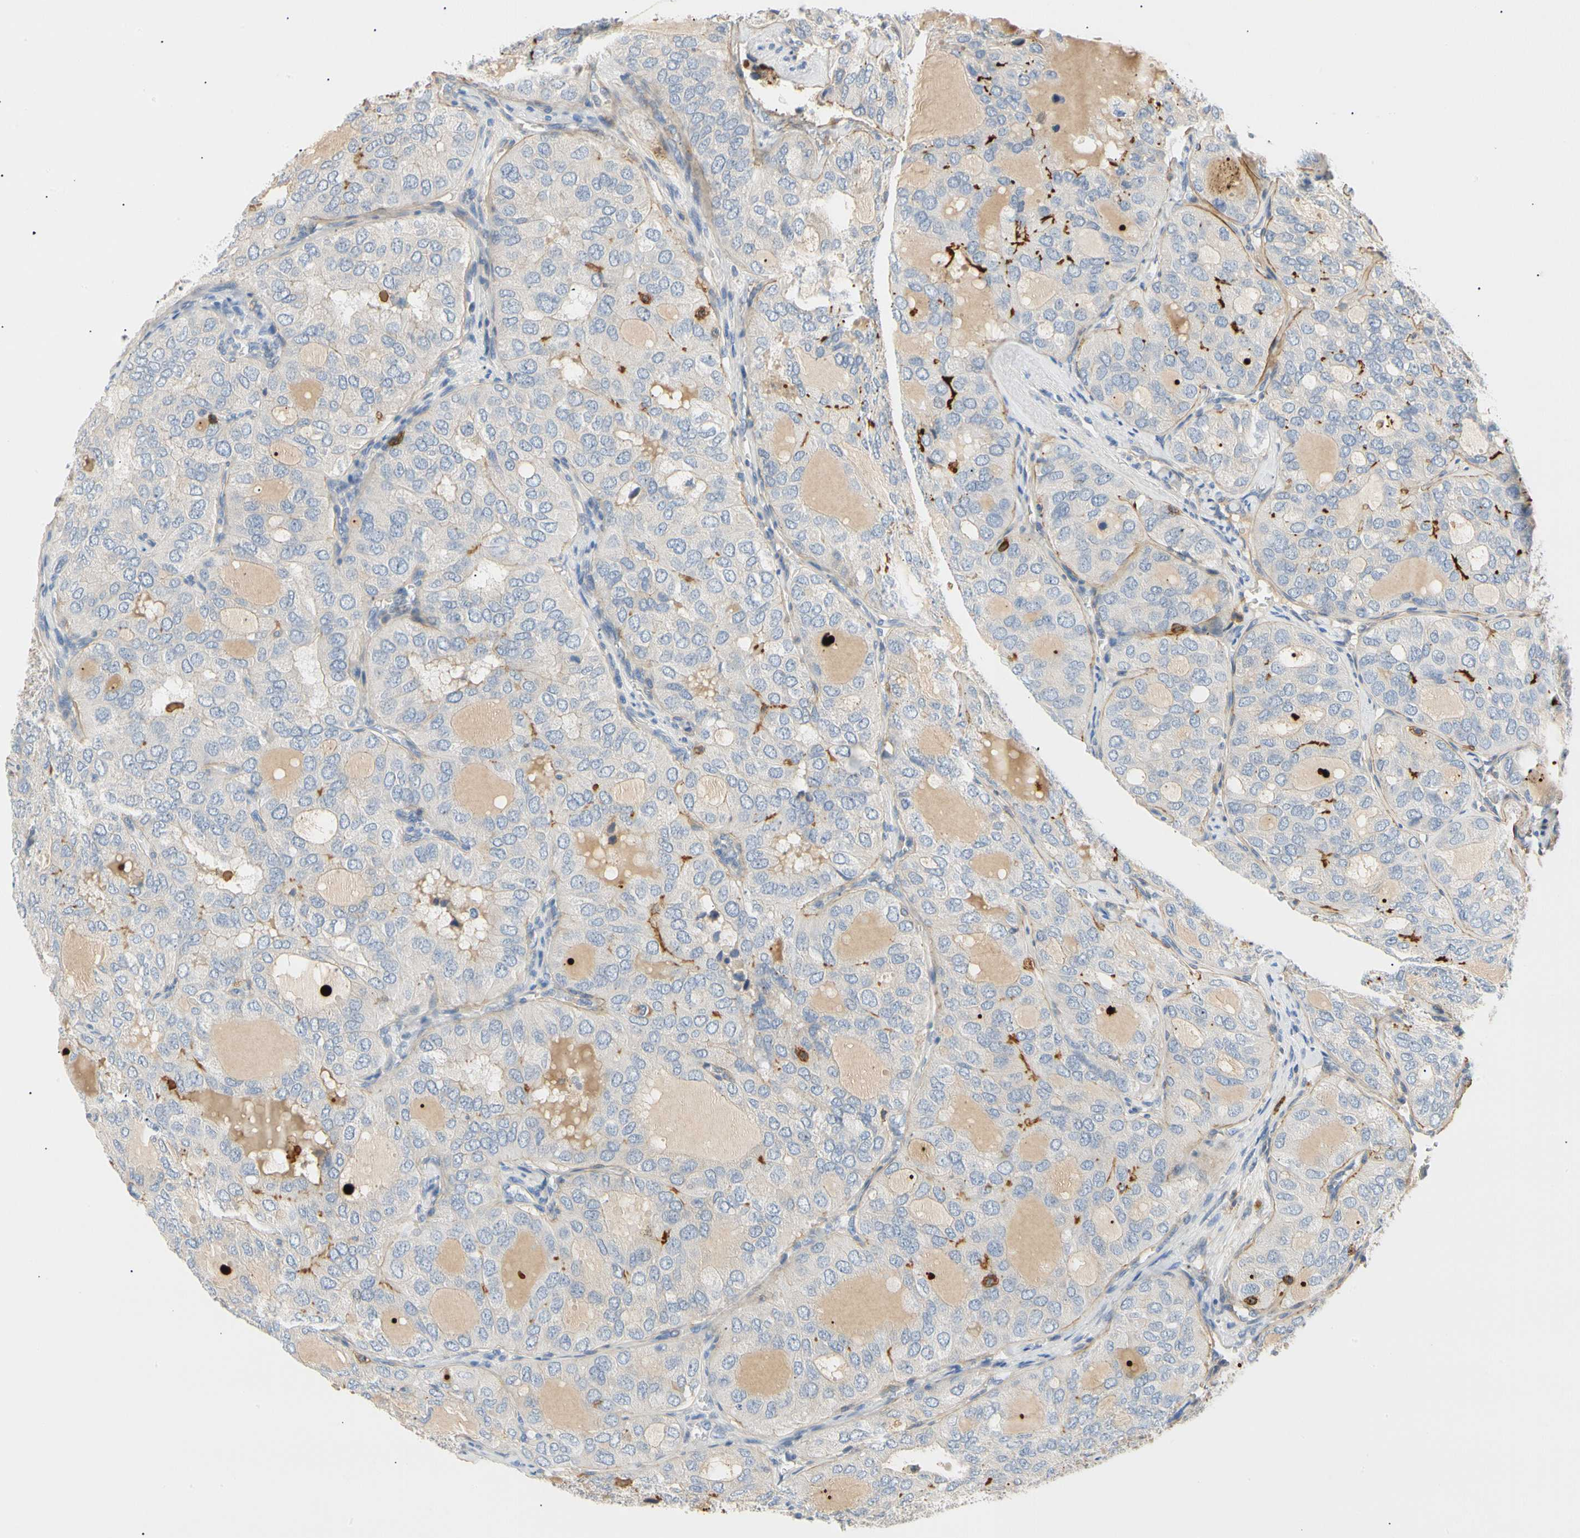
{"staining": {"intensity": "moderate", "quantity": "<25%", "location": "cytoplasmic/membranous"}, "tissue": "thyroid cancer", "cell_type": "Tumor cells", "image_type": "cancer", "snomed": [{"axis": "morphology", "description": "Follicular adenoma carcinoma, NOS"}, {"axis": "topography", "description": "Thyroid gland"}], "caption": "Tumor cells demonstrate low levels of moderate cytoplasmic/membranous expression in about <25% of cells in follicular adenoma carcinoma (thyroid).", "gene": "TNFRSF18", "patient": {"sex": "male", "age": 75}}